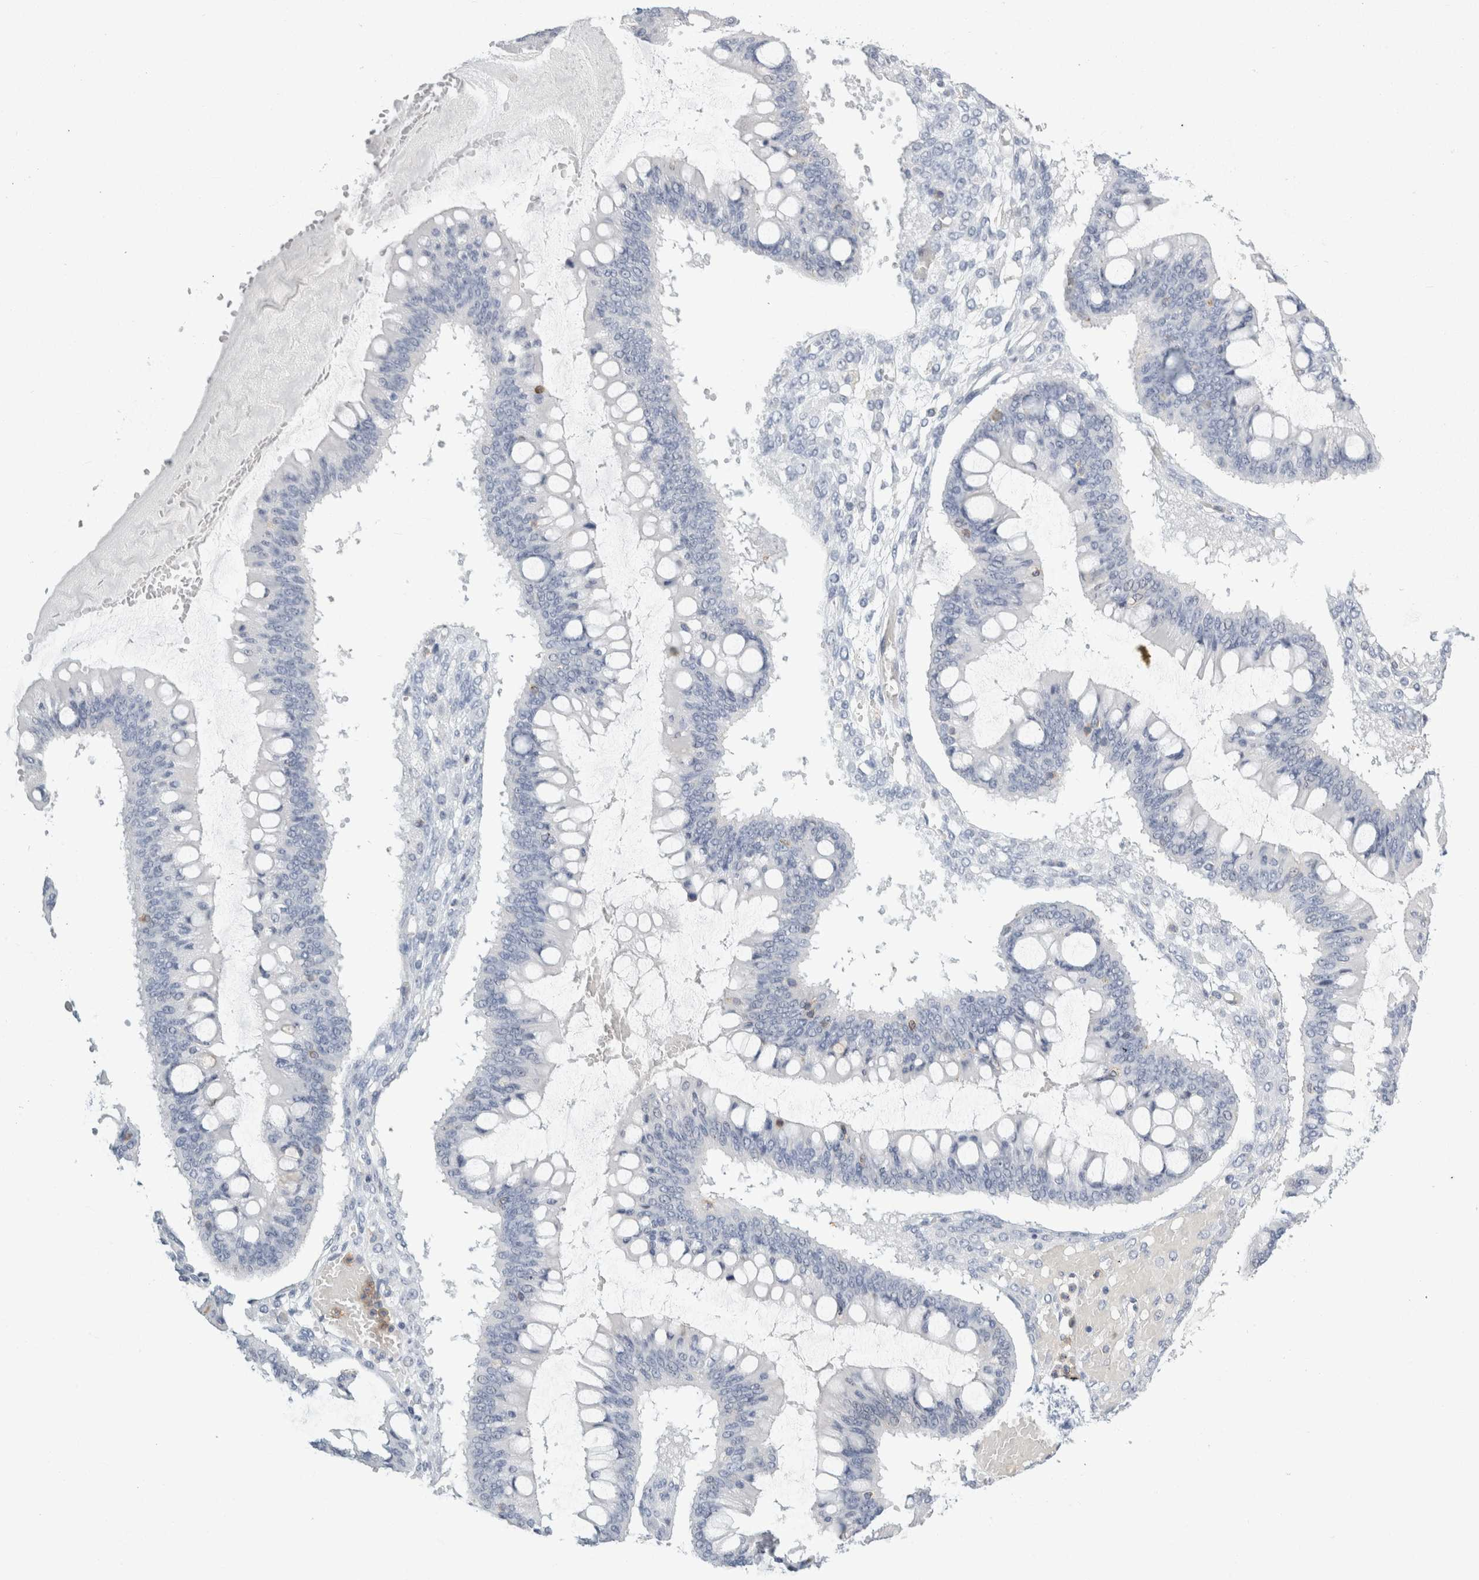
{"staining": {"intensity": "negative", "quantity": "none", "location": "none"}, "tissue": "ovarian cancer", "cell_type": "Tumor cells", "image_type": "cancer", "snomed": [{"axis": "morphology", "description": "Cystadenocarcinoma, mucinous, NOS"}, {"axis": "topography", "description": "Ovary"}], "caption": "Mucinous cystadenocarcinoma (ovarian) stained for a protein using immunohistochemistry displays no staining tumor cells.", "gene": "P2RY2", "patient": {"sex": "female", "age": 73}}